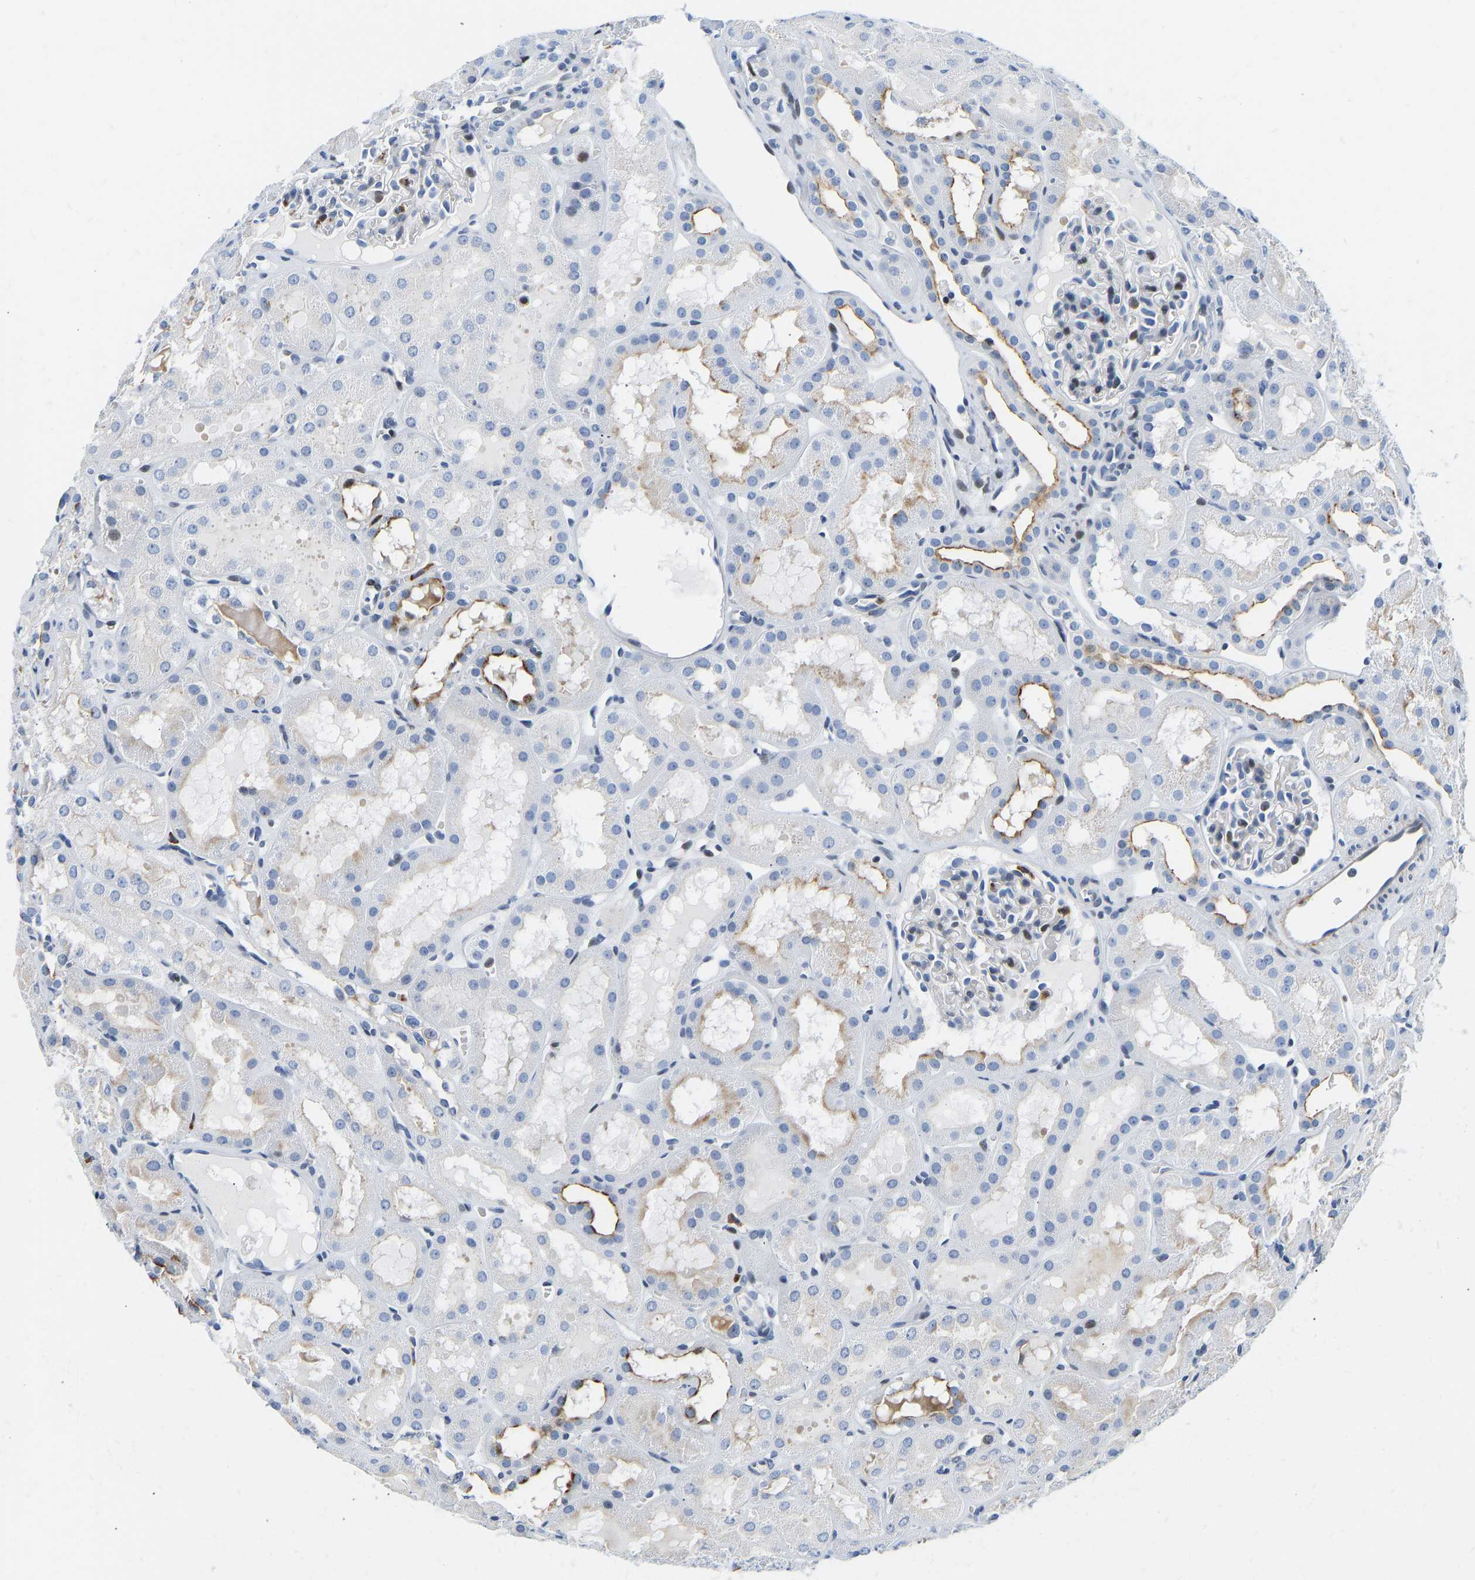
{"staining": {"intensity": "negative", "quantity": "none", "location": "none"}, "tissue": "kidney", "cell_type": "Cells in glomeruli", "image_type": "normal", "snomed": [{"axis": "morphology", "description": "Normal tissue, NOS"}, {"axis": "topography", "description": "Kidney"}, {"axis": "topography", "description": "Urinary bladder"}], "caption": "High power microscopy micrograph of an IHC photomicrograph of normal kidney, revealing no significant expression in cells in glomeruli. (DAB IHC with hematoxylin counter stain).", "gene": "HDAC5", "patient": {"sex": "male", "age": 16}}